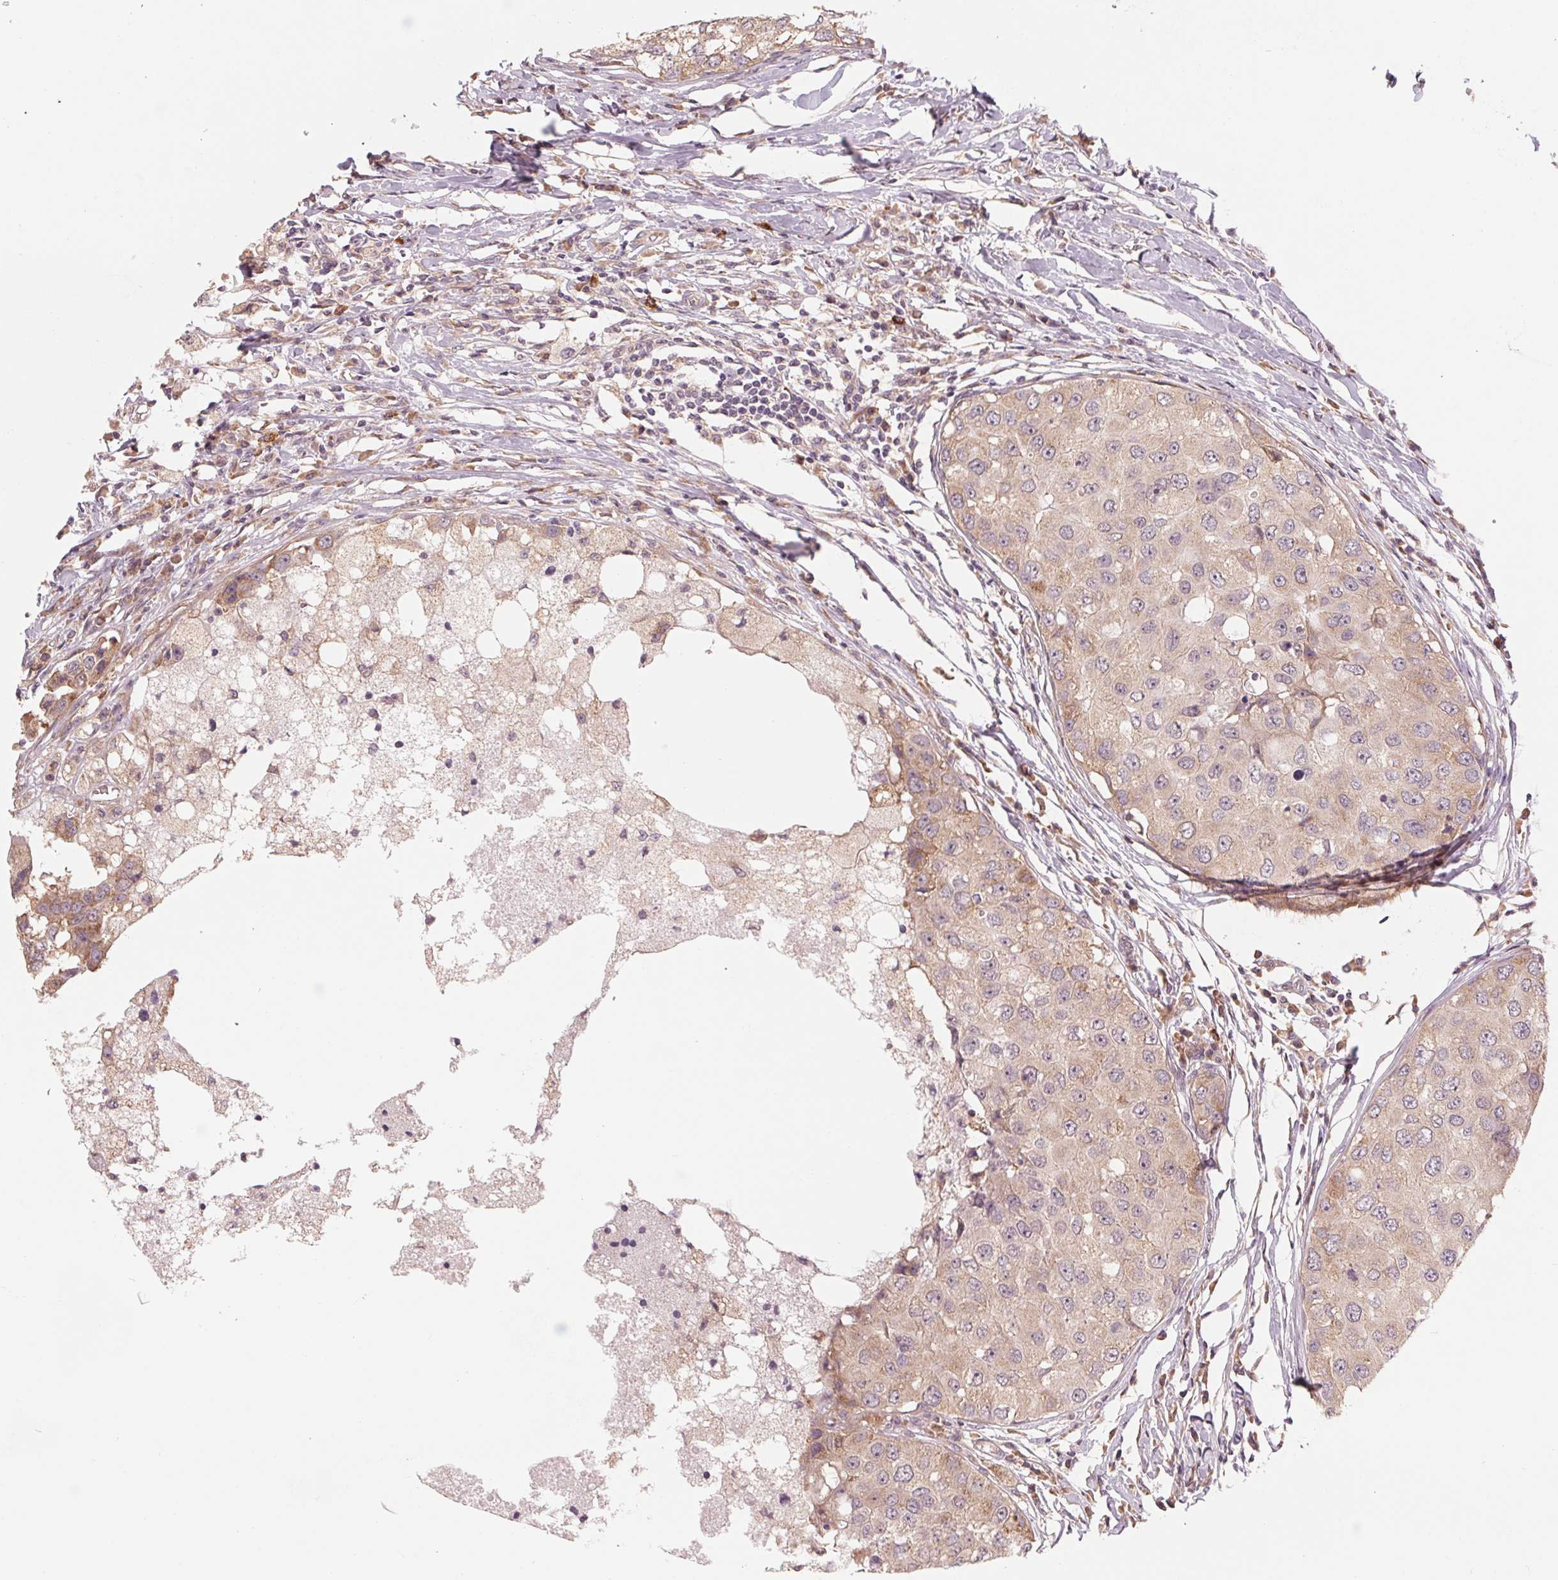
{"staining": {"intensity": "weak", "quantity": ">75%", "location": "cytoplasmic/membranous"}, "tissue": "breast cancer", "cell_type": "Tumor cells", "image_type": "cancer", "snomed": [{"axis": "morphology", "description": "Duct carcinoma"}, {"axis": "topography", "description": "Breast"}], "caption": "Invasive ductal carcinoma (breast) was stained to show a protein in brown. There is low levels of weak cytoplasmic/membranous positivity in approximately >75% of tumor cells.", "gene": "GIGYF2", "patient": {"sex": "female", "age": 27}}